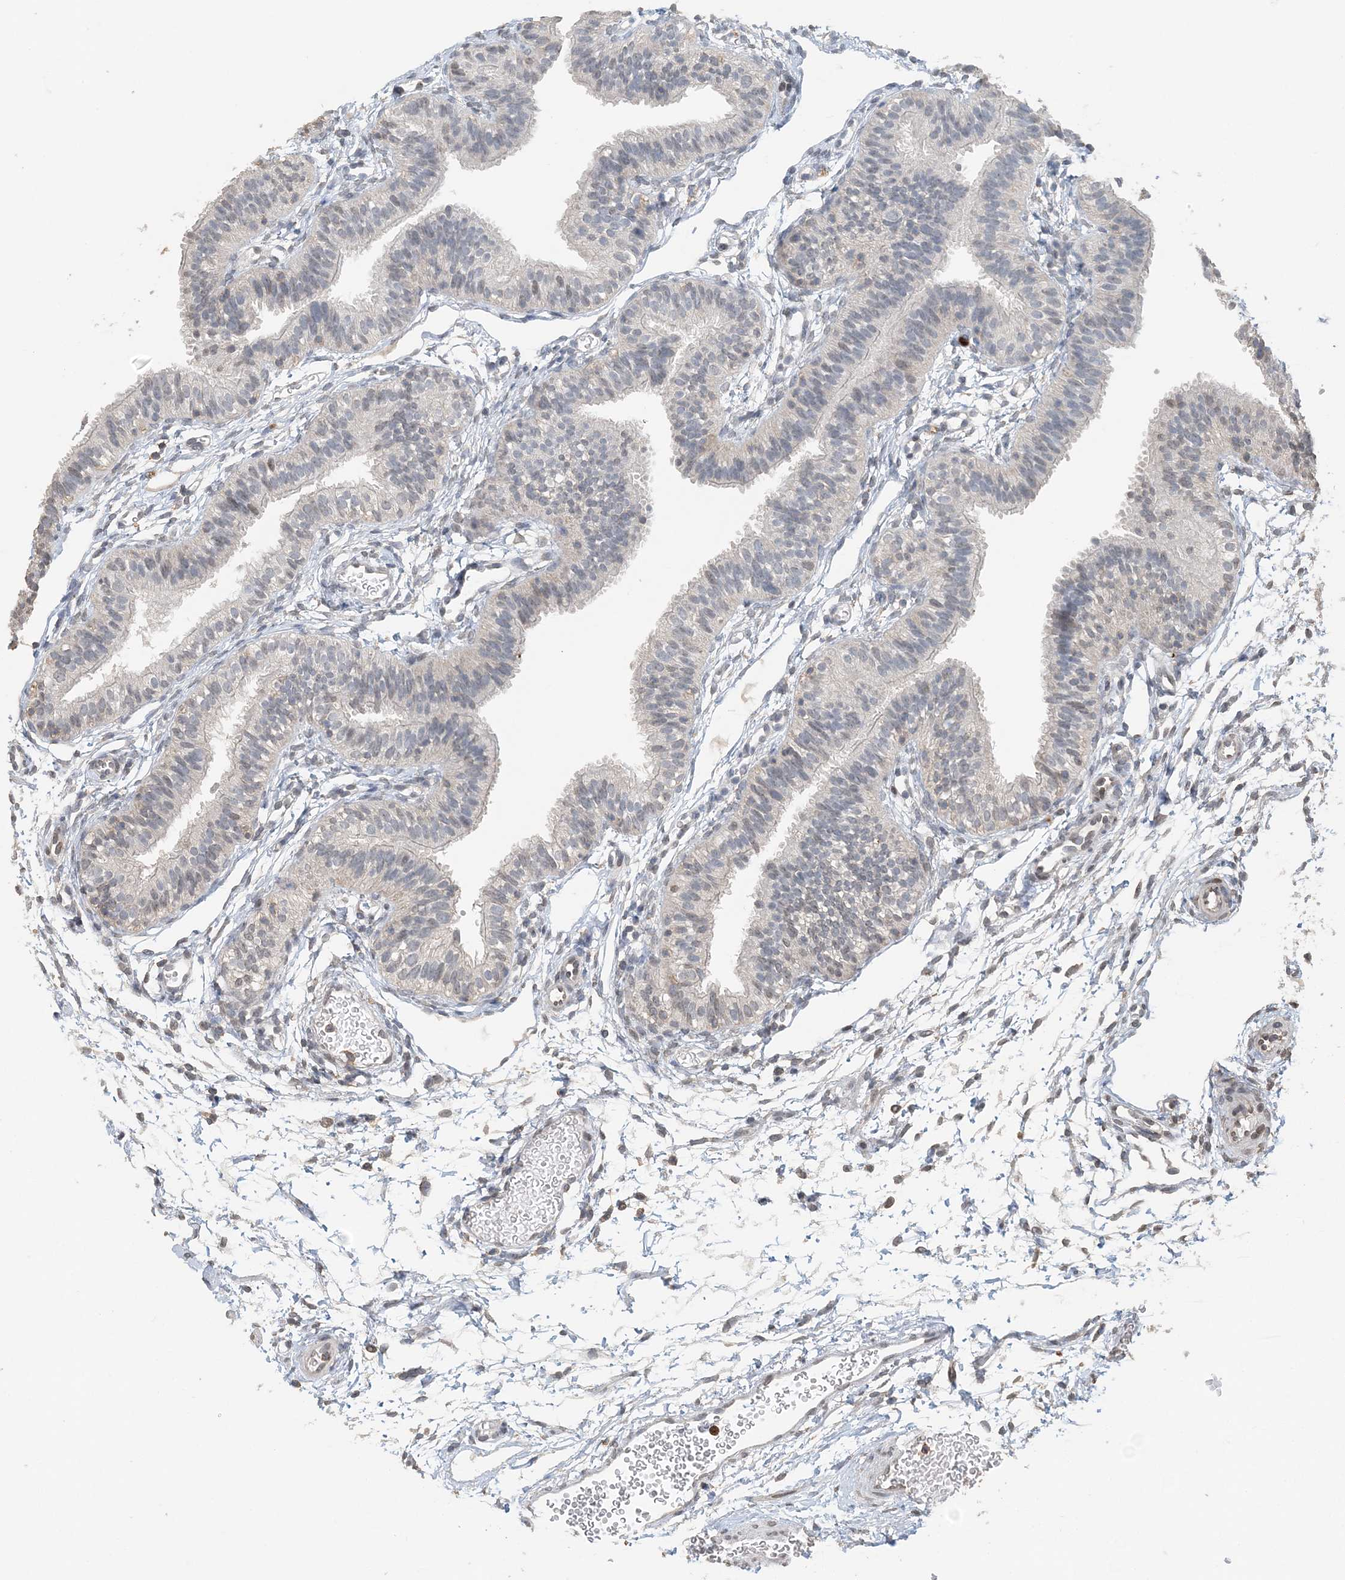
{"staining": {"intensity": "negative", "quantity": "none", "location": "none"}, "tissue": "fallopian tube", "cell_type": "Glandular cells", "image_type": "normal", "snomed": [{"axis": "morphology", "description": "Normal tissue, NOS"}, {"axis": "topography", "description": "Fallopian tube"}], "caption": "DAB immunohistochemical staining of unremarkable fallopian tube demonstrates no significant positivity in glandular cells. (DAB (3,3'-diaminobenzidine) immunohistochemistry visualized using brightfield microscopy, high magnification).", "gene": "FAM110A", "patient": {"sex": "female", "age": 35}}